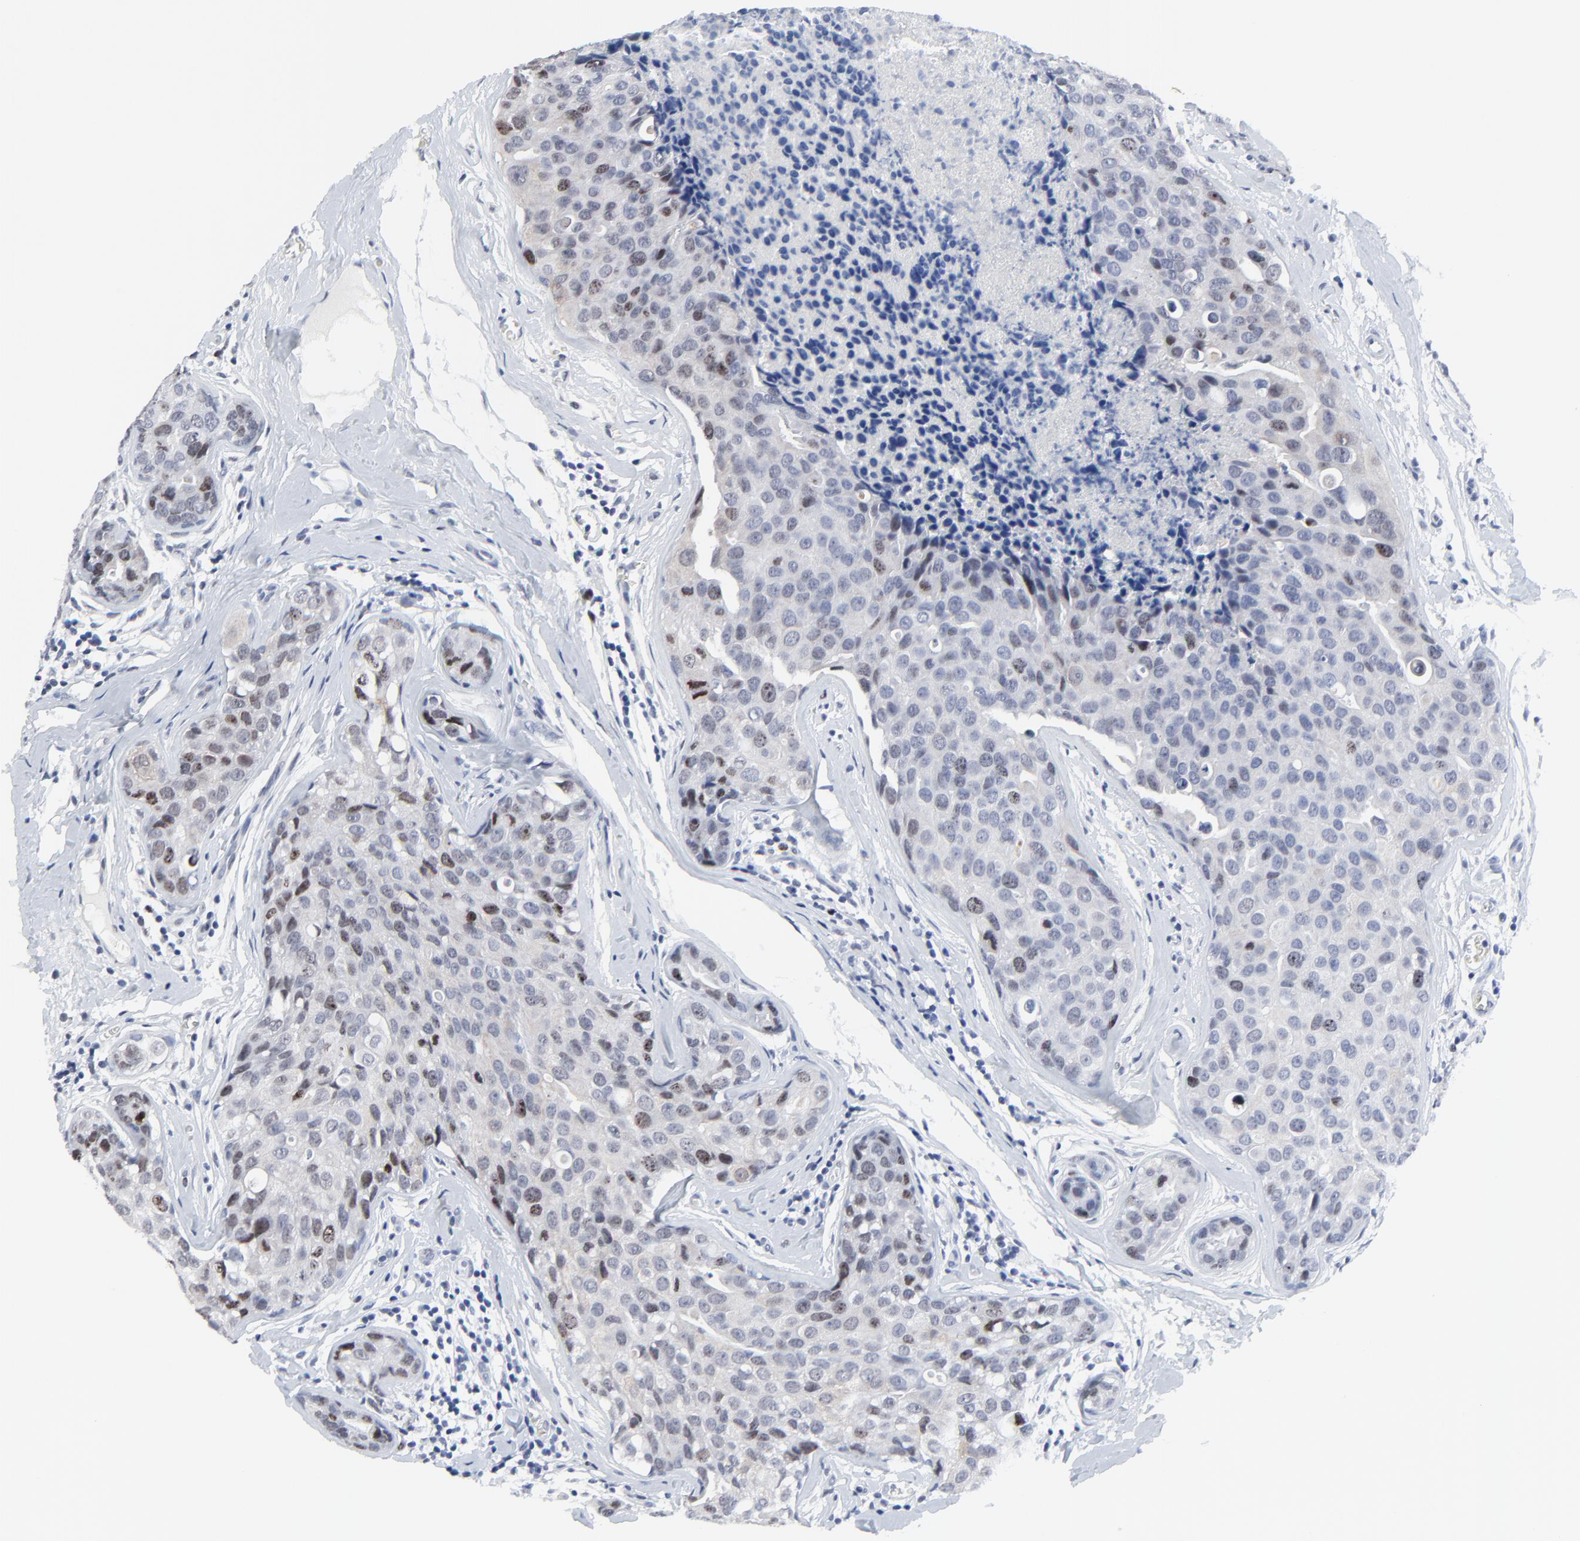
{"staining": {"intensity": "moderate", "quantity": "25%-75%", "location": "nuclear"}, "tissue": "breast cancer", "cell_type": "Tumor cells", "image_type": "cancer", "snomed": [{"axis": "morphology", "description": "Duct carcinoma"}, {"axis": "topography", "description": "Breast"}], "caption": "Immunohistochemical staining of breast intraductal carcinoma reveals medium levels of moderate nuclear staining in approximately 25%-75% of tumor cells.", "gene": "ZNF589", "patient": {"sex": "female", "age": 24}}